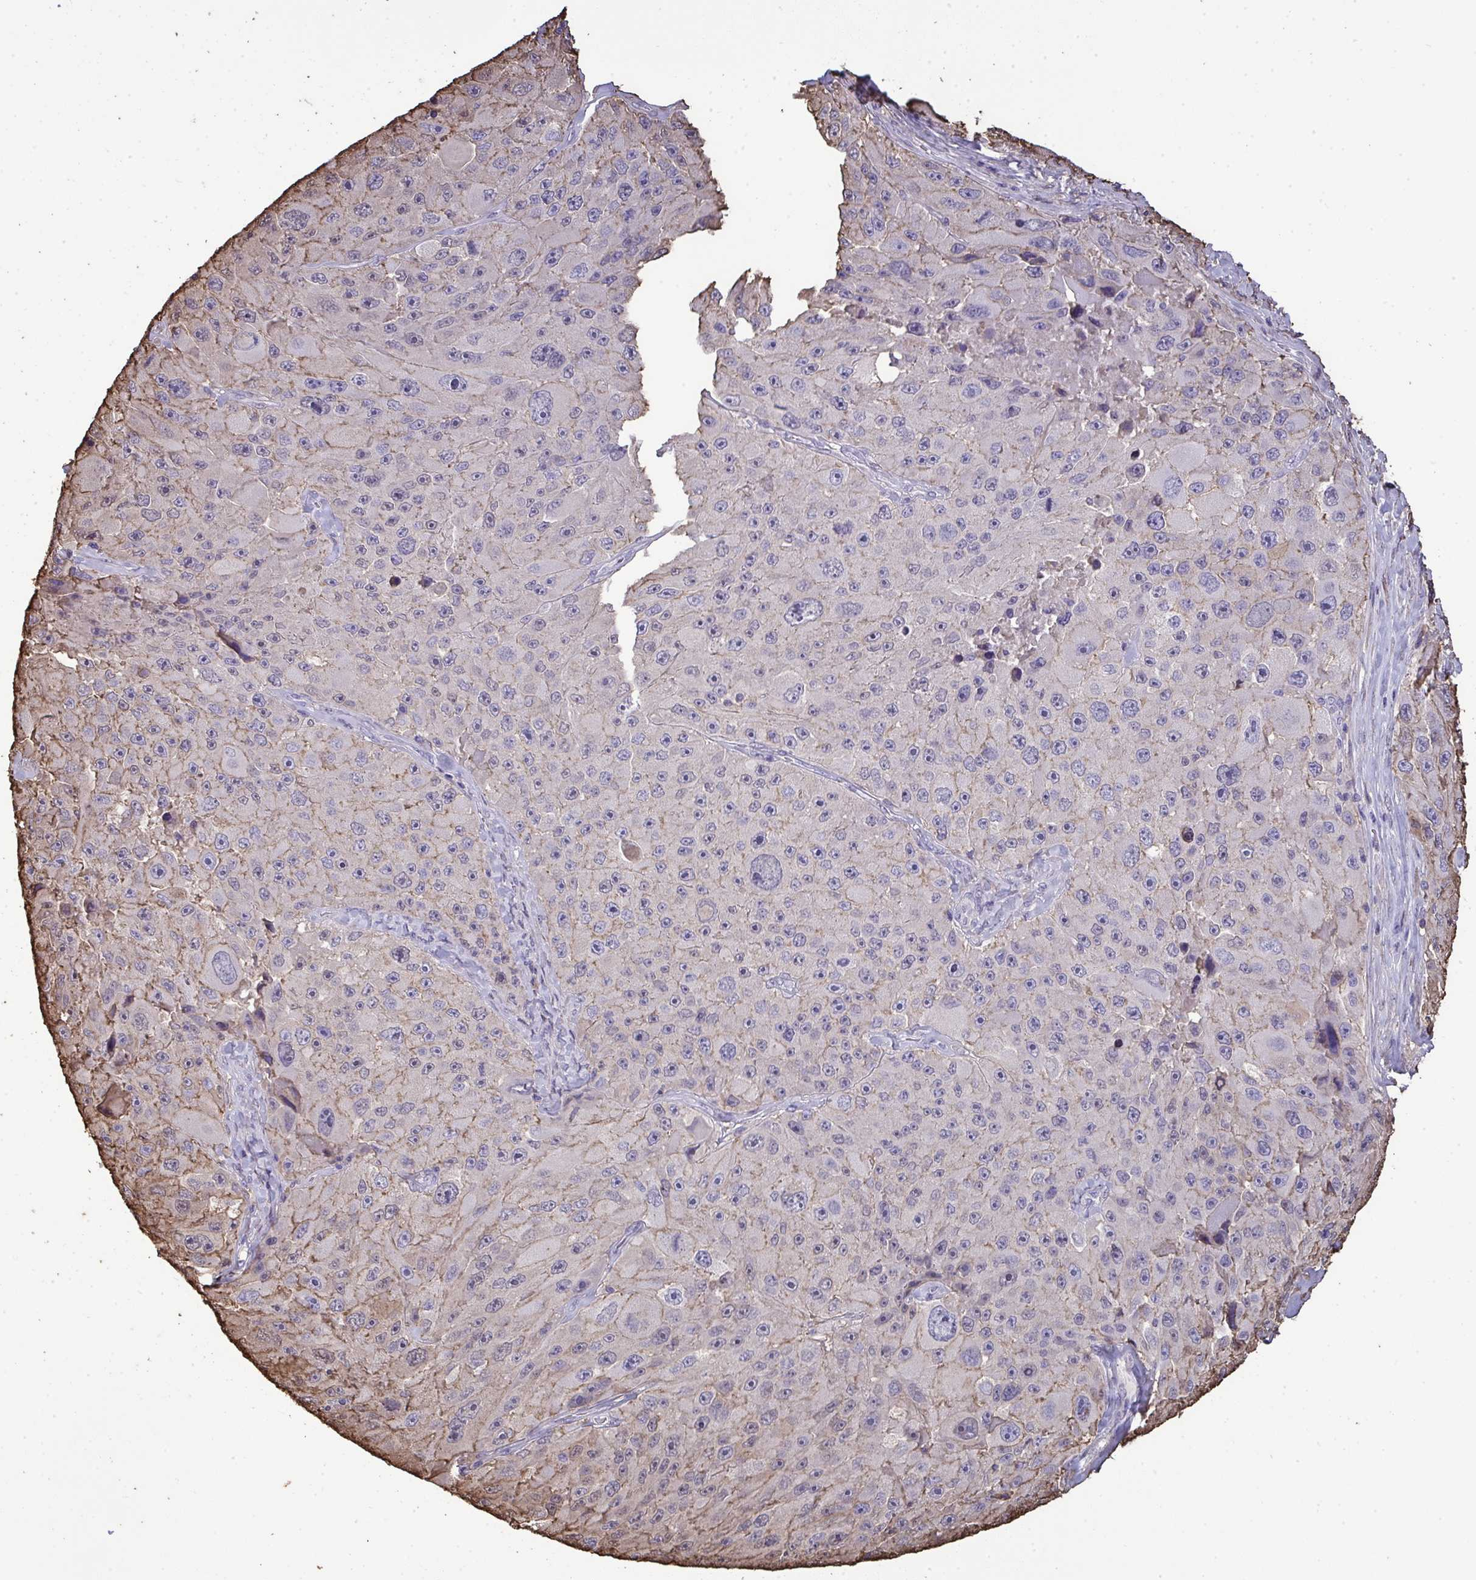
{"staining": {"intensity": "negative", "quantity": "none", "location": "none"}, "tissue": "melanoma", "cell_type": "Tumor cells", "image_type": "cancer", "snomed": [{"axis": "morphology", "description": "Malignant melanoma, Metastatic site"}, {"axis": "topography", "description": "Lymph node"}], "caption": "DAB immunohistochemical staining of human melanoma displays no significant staining in tumor cells.", "gene": "ANXA5", "patient": {"sex": "male", "age": 62}}